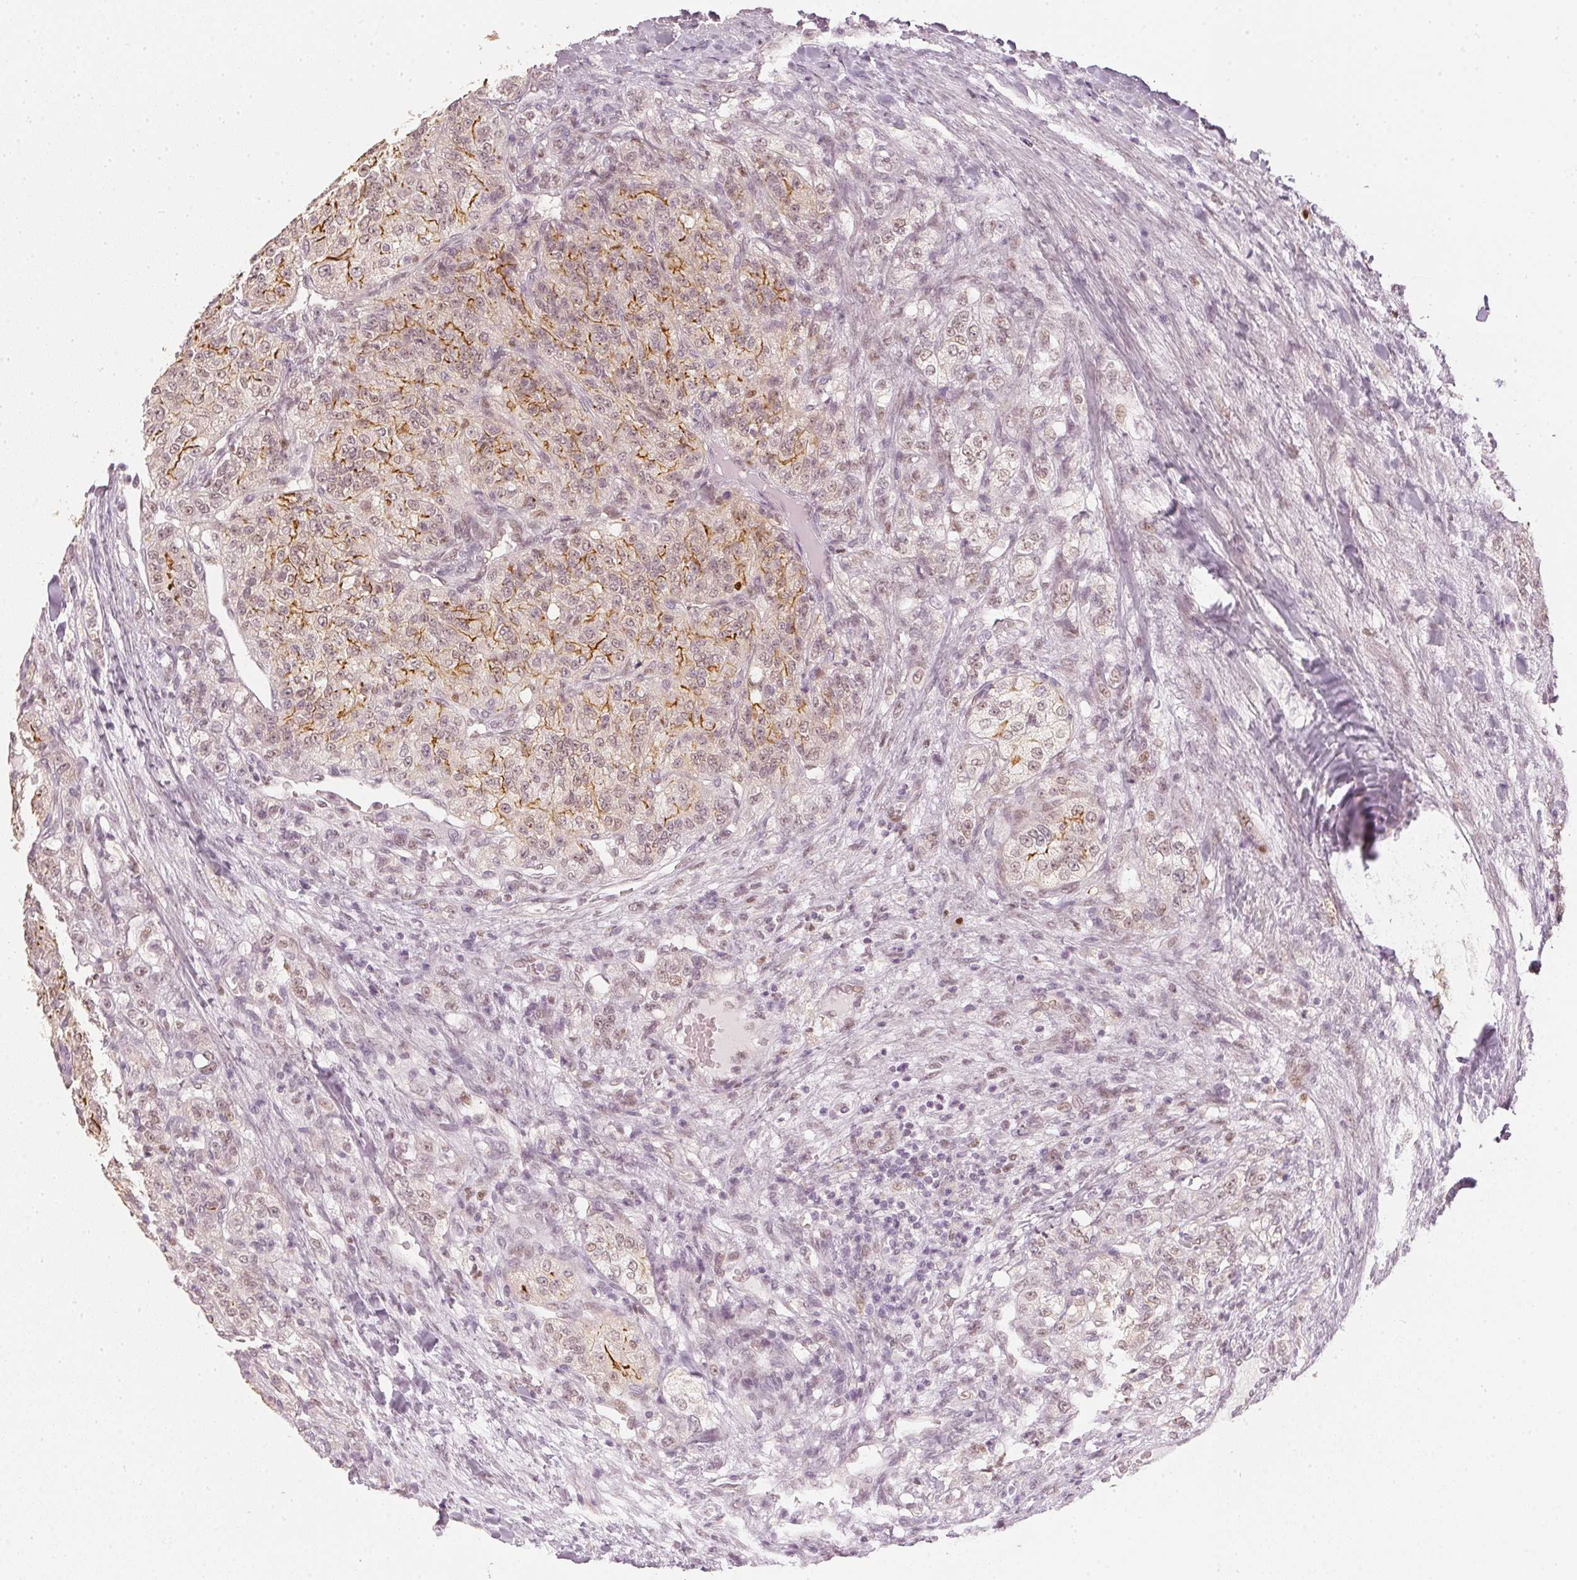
{"staining": {"intensity": "weak", "quantity": "<25%", "location": "nuclear"}, "tissue": "renal cancer", "cell_type": "Tumor cells", "image_type": "cancer", "snomed": [{"axis": "morphology", "description": "Adenocarcinoma, NOS"}, {"axis": "topography", "description": "Kidney"}], "caption": "Immunohistochemical staining of adenocarcinoma (renal) reveals no significant expression in tumor cells. The staining was performed using DAB to visualize the protein expression in brown, while the nuclei were stained in blue with hematoxylin (Magnification: 20x).", "gene": "SLC39A3", "patient": {"sex": "female", "age": 63}}